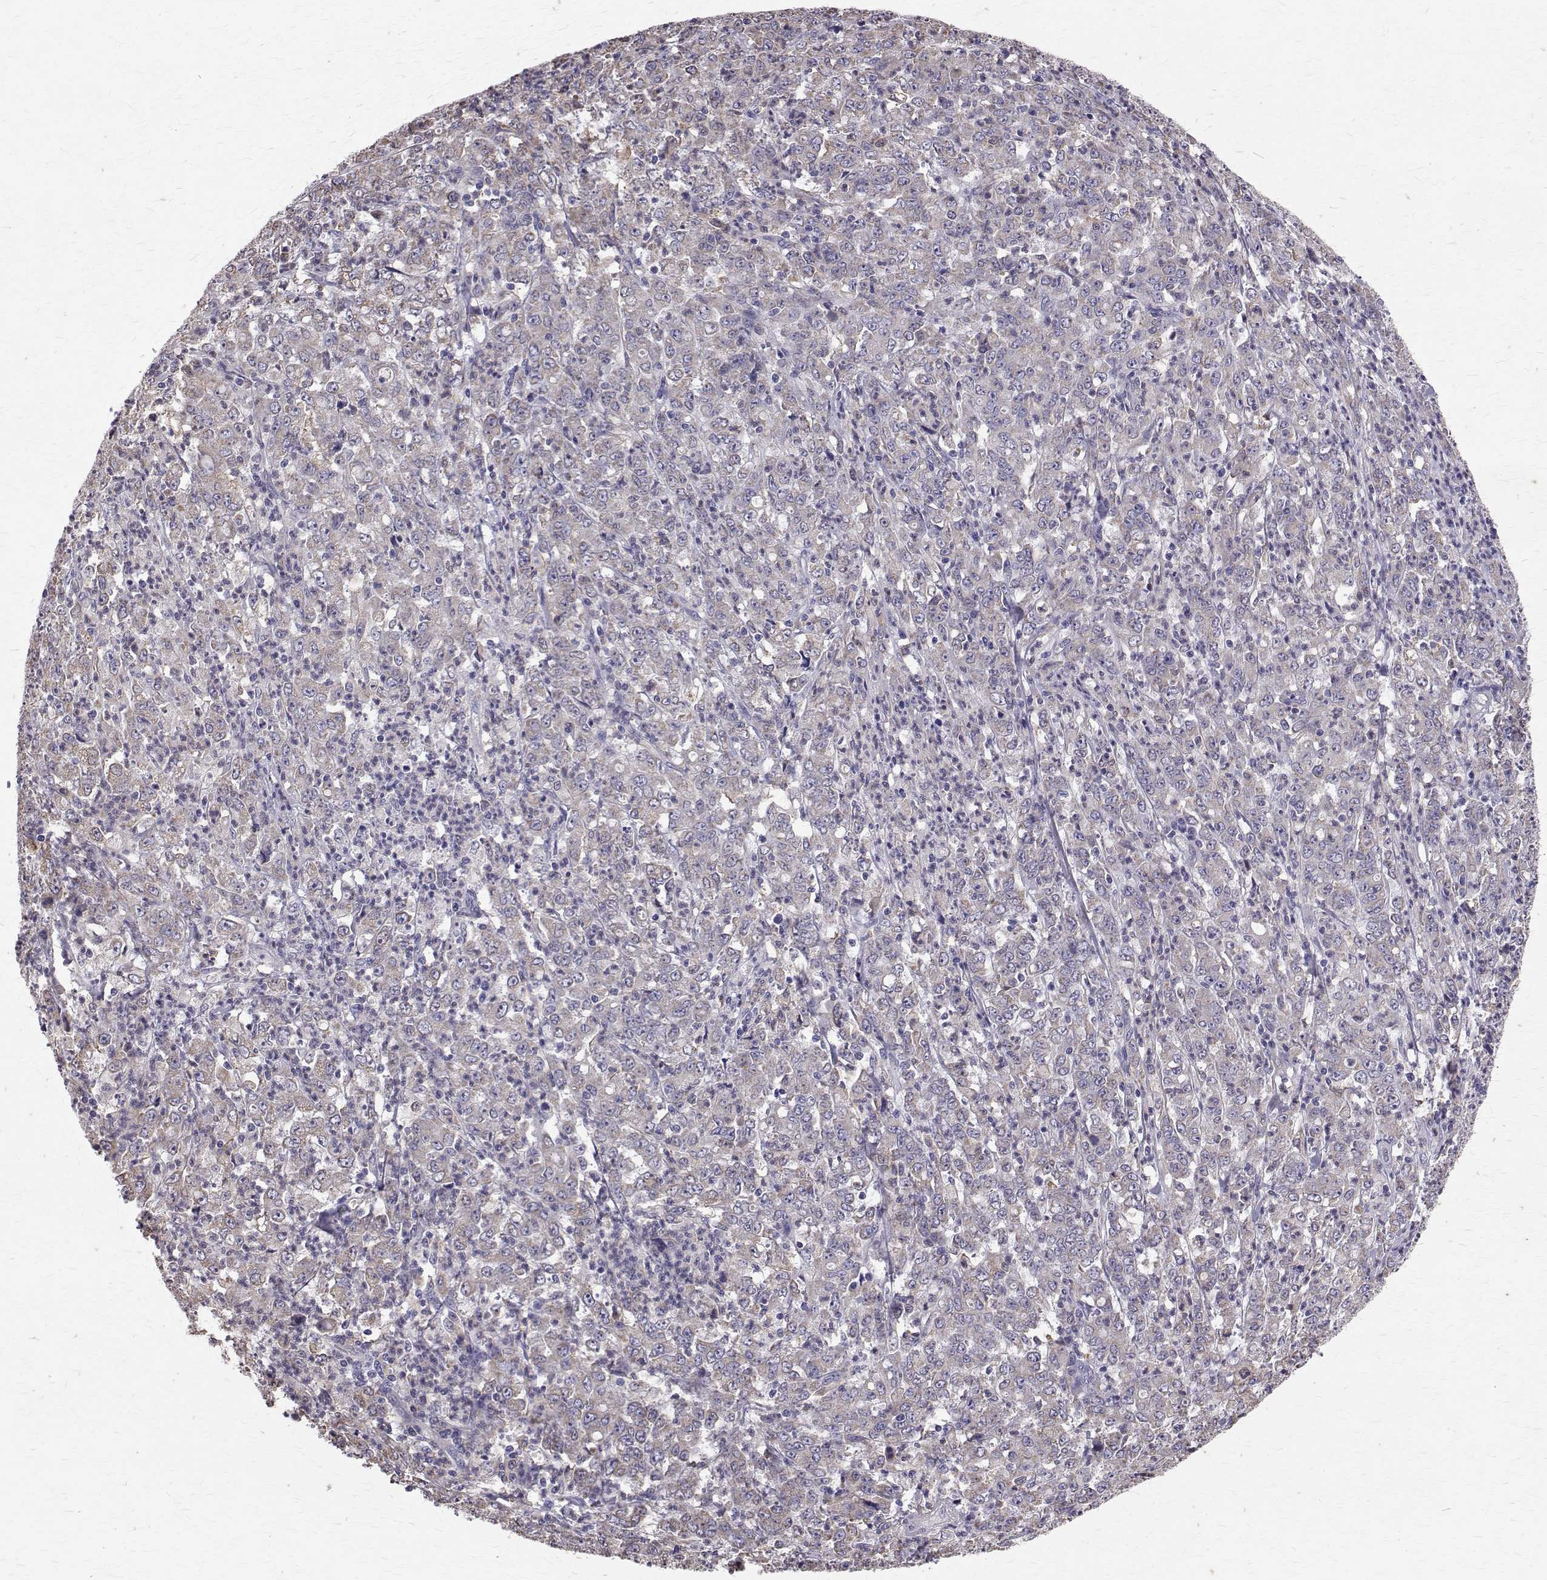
{"staining": {"intensity": "negative", "quantity": "none", "location": "none"}, "tissue": "stomach cancer", "cell_type": "Tumor cells", "image_type": "cancer", "snomed": [{"axis": "morphology", "description": "Adenocarcinoma, NOS"}, {"axis": "topography", "description": "Stomach, lower"}], "caption": "The histopathology image exhibits no staining of tumor cells in stomach adenocarcinoma. Nuclei are stained in blue.", "gene": "CCDC89", "patient": {"sex": "female", "age": 71}}